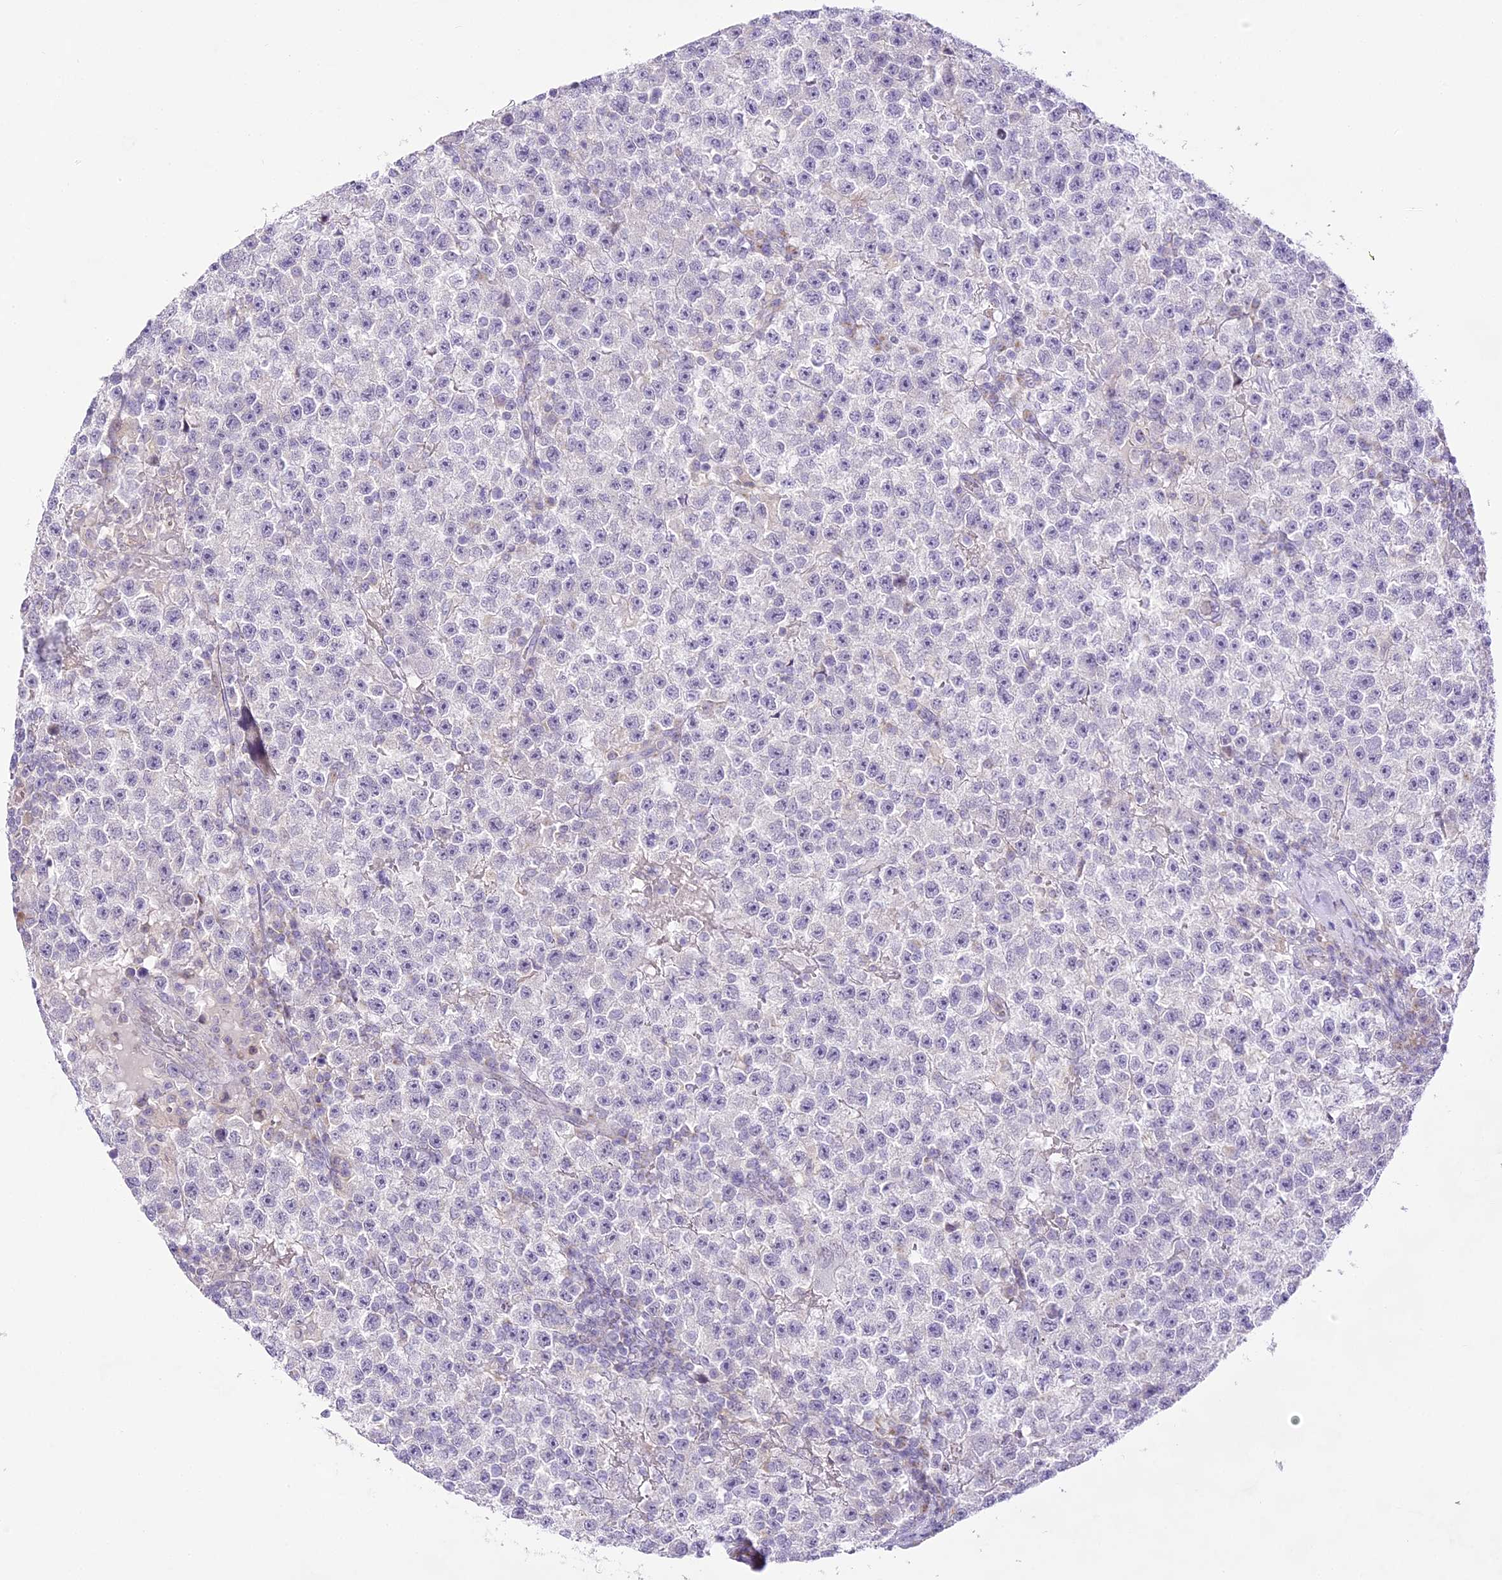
{"staining": {"intensity": "negative", "quantity": "none", "location": "none"}, "tissue": "testis cancer", "cell_type": "Tumor cells", "image_type": "cancer", "snomed": [{"axis": "morphology", "description": "Seminoma, NOS"}, {"axis": "topography", "description": "Testis"}], "caption": "Tumor cells show no significant staining in testis cancer (seminoma). The staining is performed using DAB brown chromogen with nuclei counter-stained in using hematoxylin.", "gene": "CCDC30", "patient": {"sex": "male", "age": 22}}